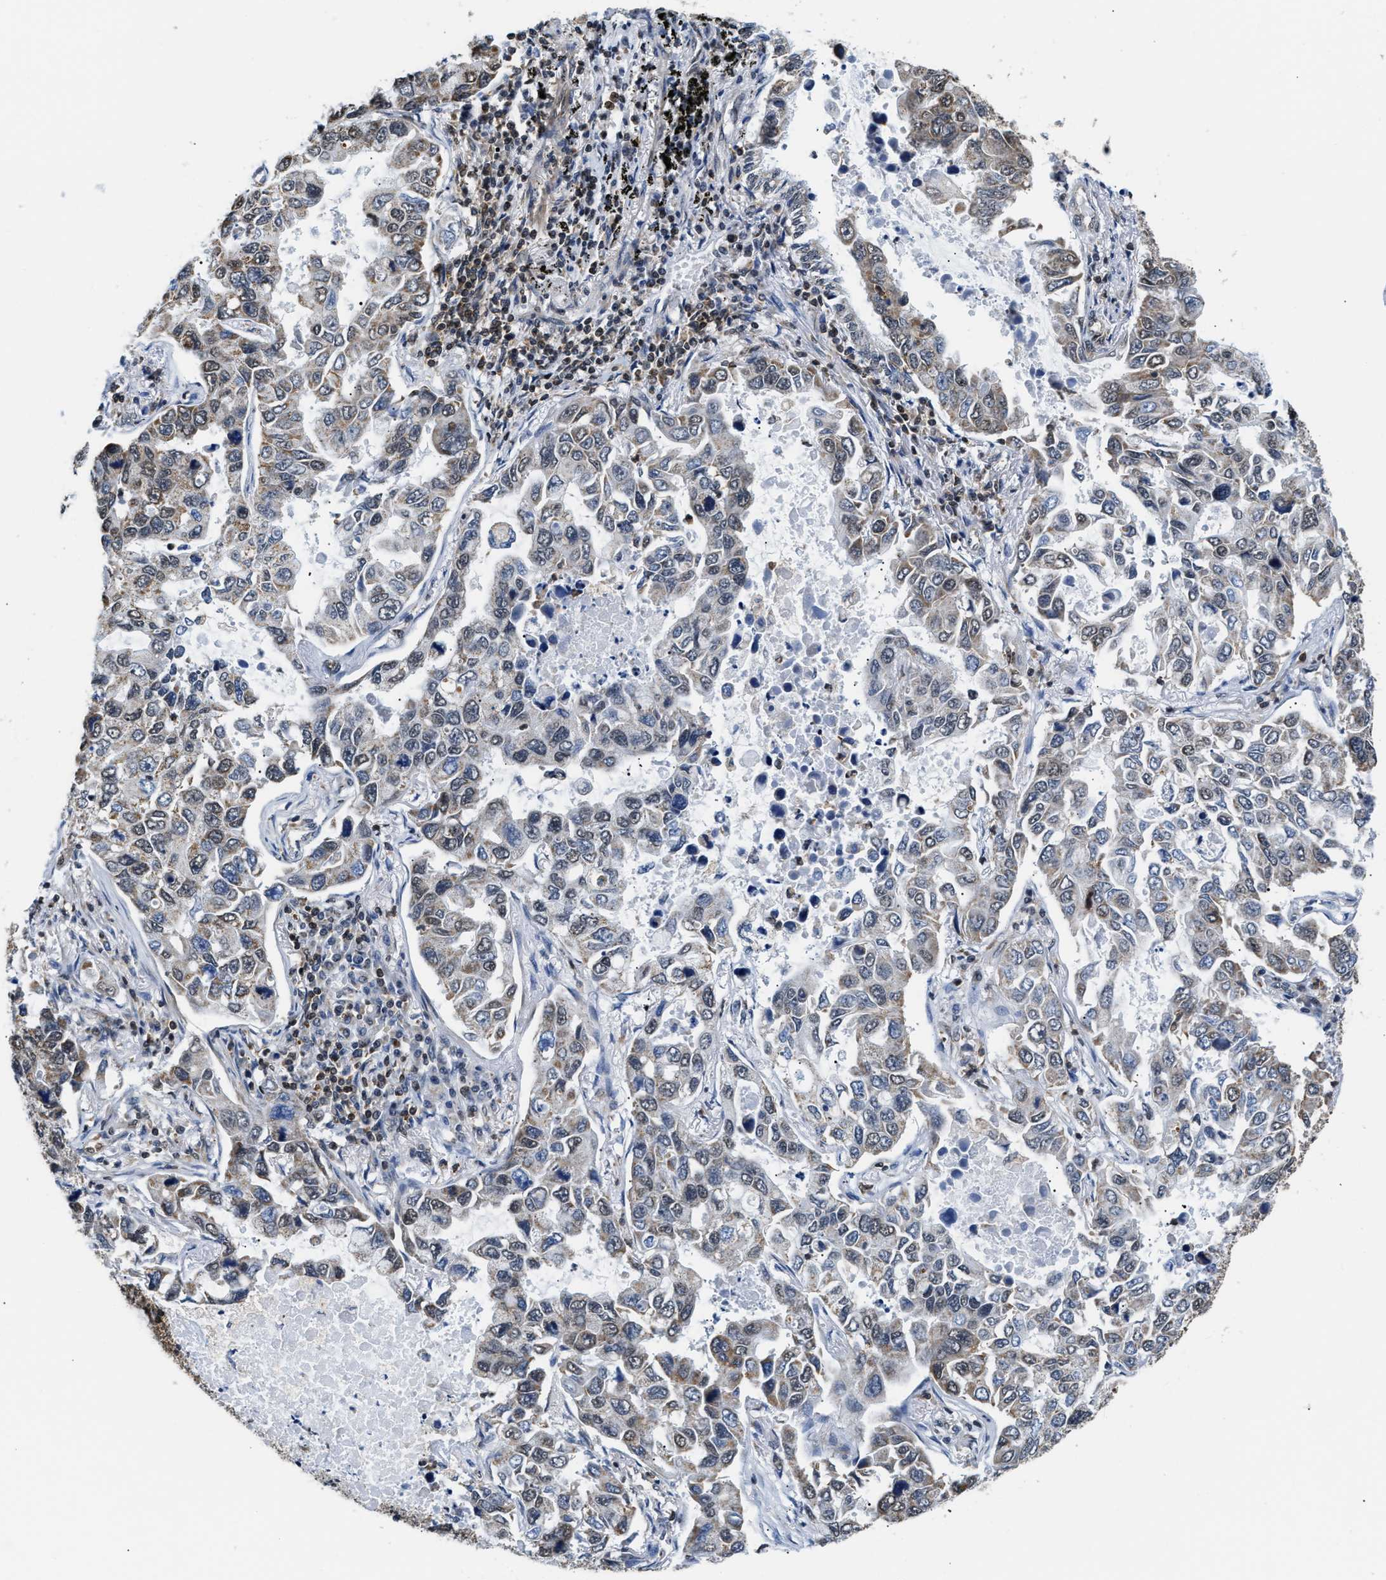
{"staining": {"intensity": "weak", "quantity": "25%-75%", "location": "cytoplasmic/membranous,nuclear"}, "tissue": "lung cancer", "cell_type": "Tumor cells", "image_type": "cancer", "snomed": [{"axis": "morphology", "description": "Adenocarcinoma, NOS"}, {"axis": "topography", "description": "Lung"}], "caption": "IHC of adenocarcinoma (lung) demonstrates low levels of weak cytoplasmic/membranous and nuclear expression in about 25%-75% of tumor cells. The protein of interest is stained brown, and the nuclei are stained in blue (DAB IHC with brightfield microscopy, high magnification).", "gene": "STK10", "patient": {"sex": "male", "age": 64}}